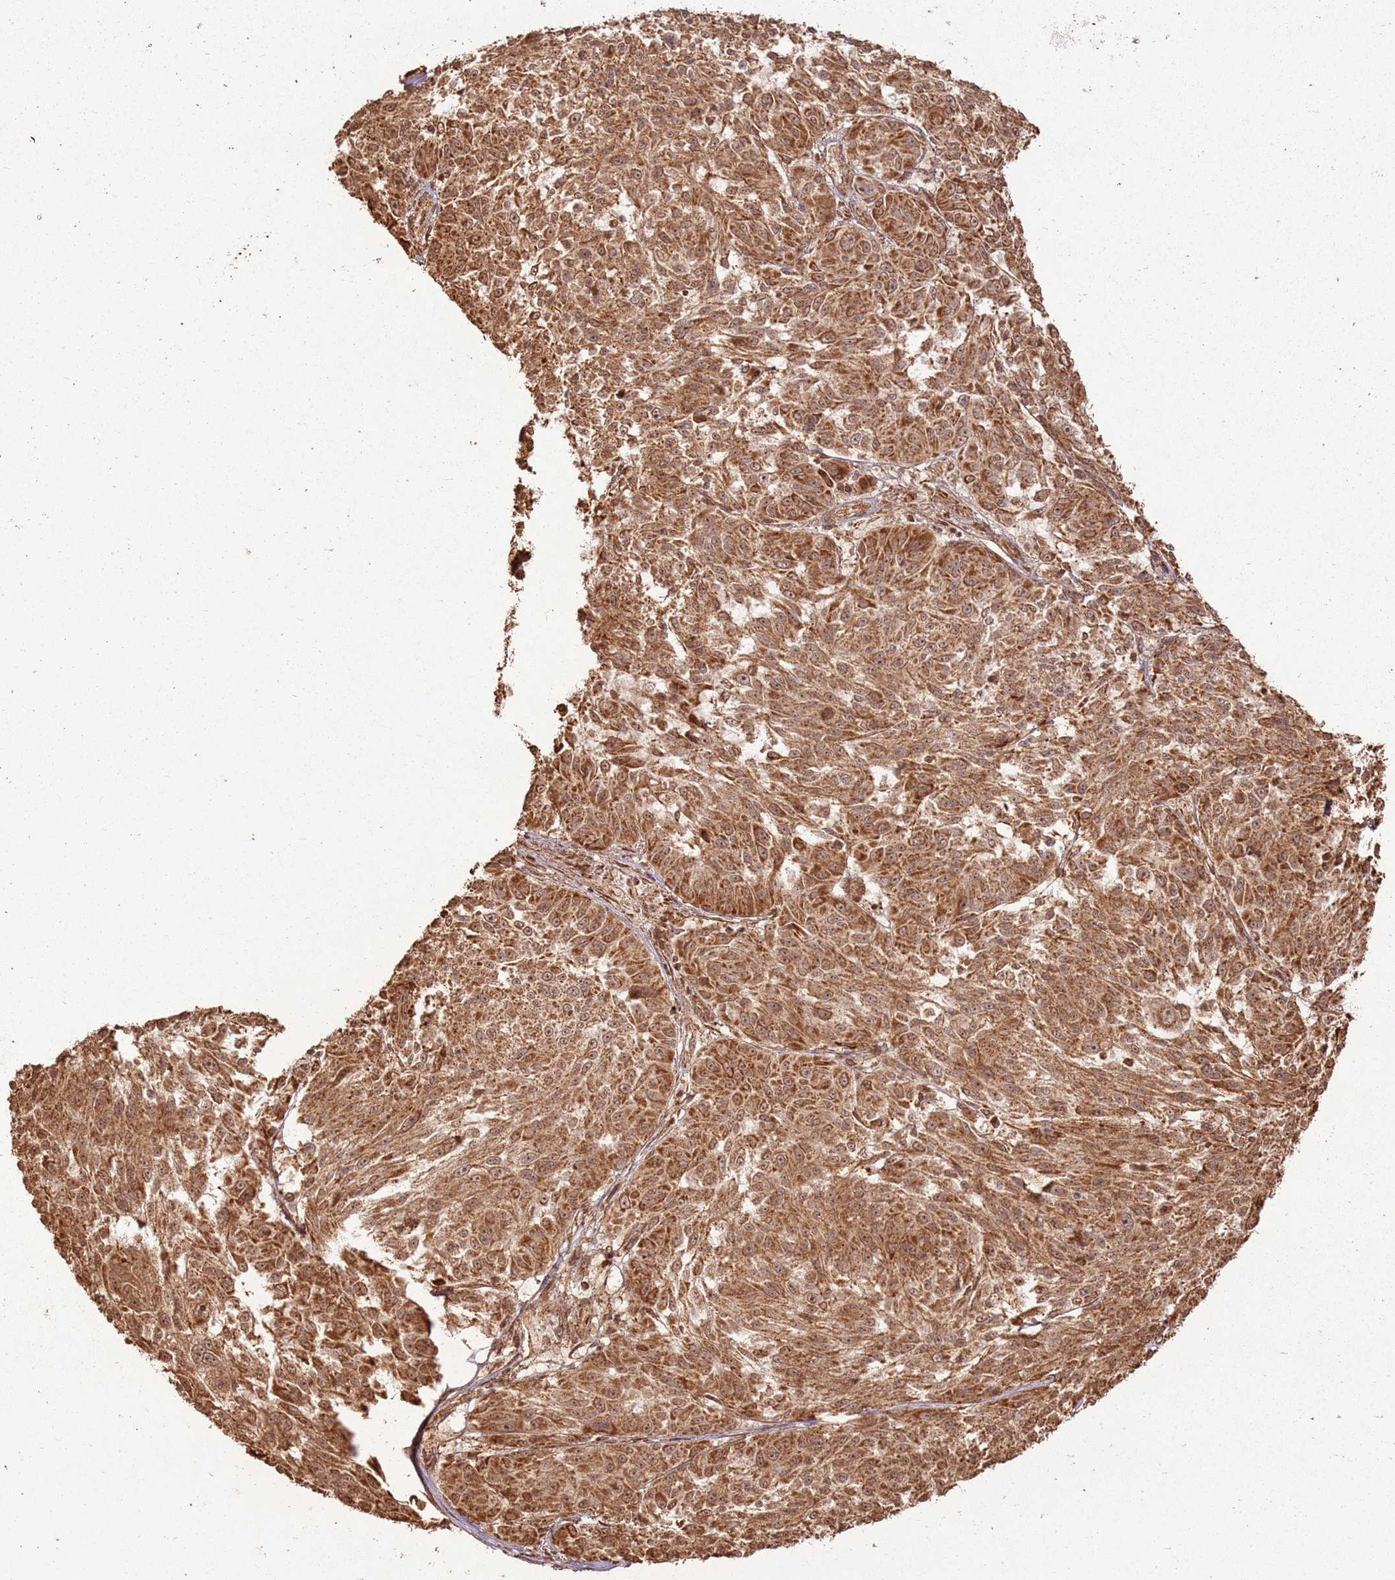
{"staining": {"intensity": "strong", "quantity": ">75%", "location": "cytoplasmic/membranous"}, "tissue": "melanoma", "cell_type": "Tumor cells", "image_type": "cancer", "snomed": [{"axis": "morphology", "description": "Malignant melanoma, NOS"}, {"axis": "topography", "description": "Skin"}], "caption": "Immunohistochemistry of human malignant melanoma demonstrates high levels of strong cytoplasmic/membranous staining in about >75% of tumor cells. The protein of interest is shown in brown color, while the nuclei are stained blue.", "gene": "MRPS6", "patient": {"sex": "male", "age": 53}}